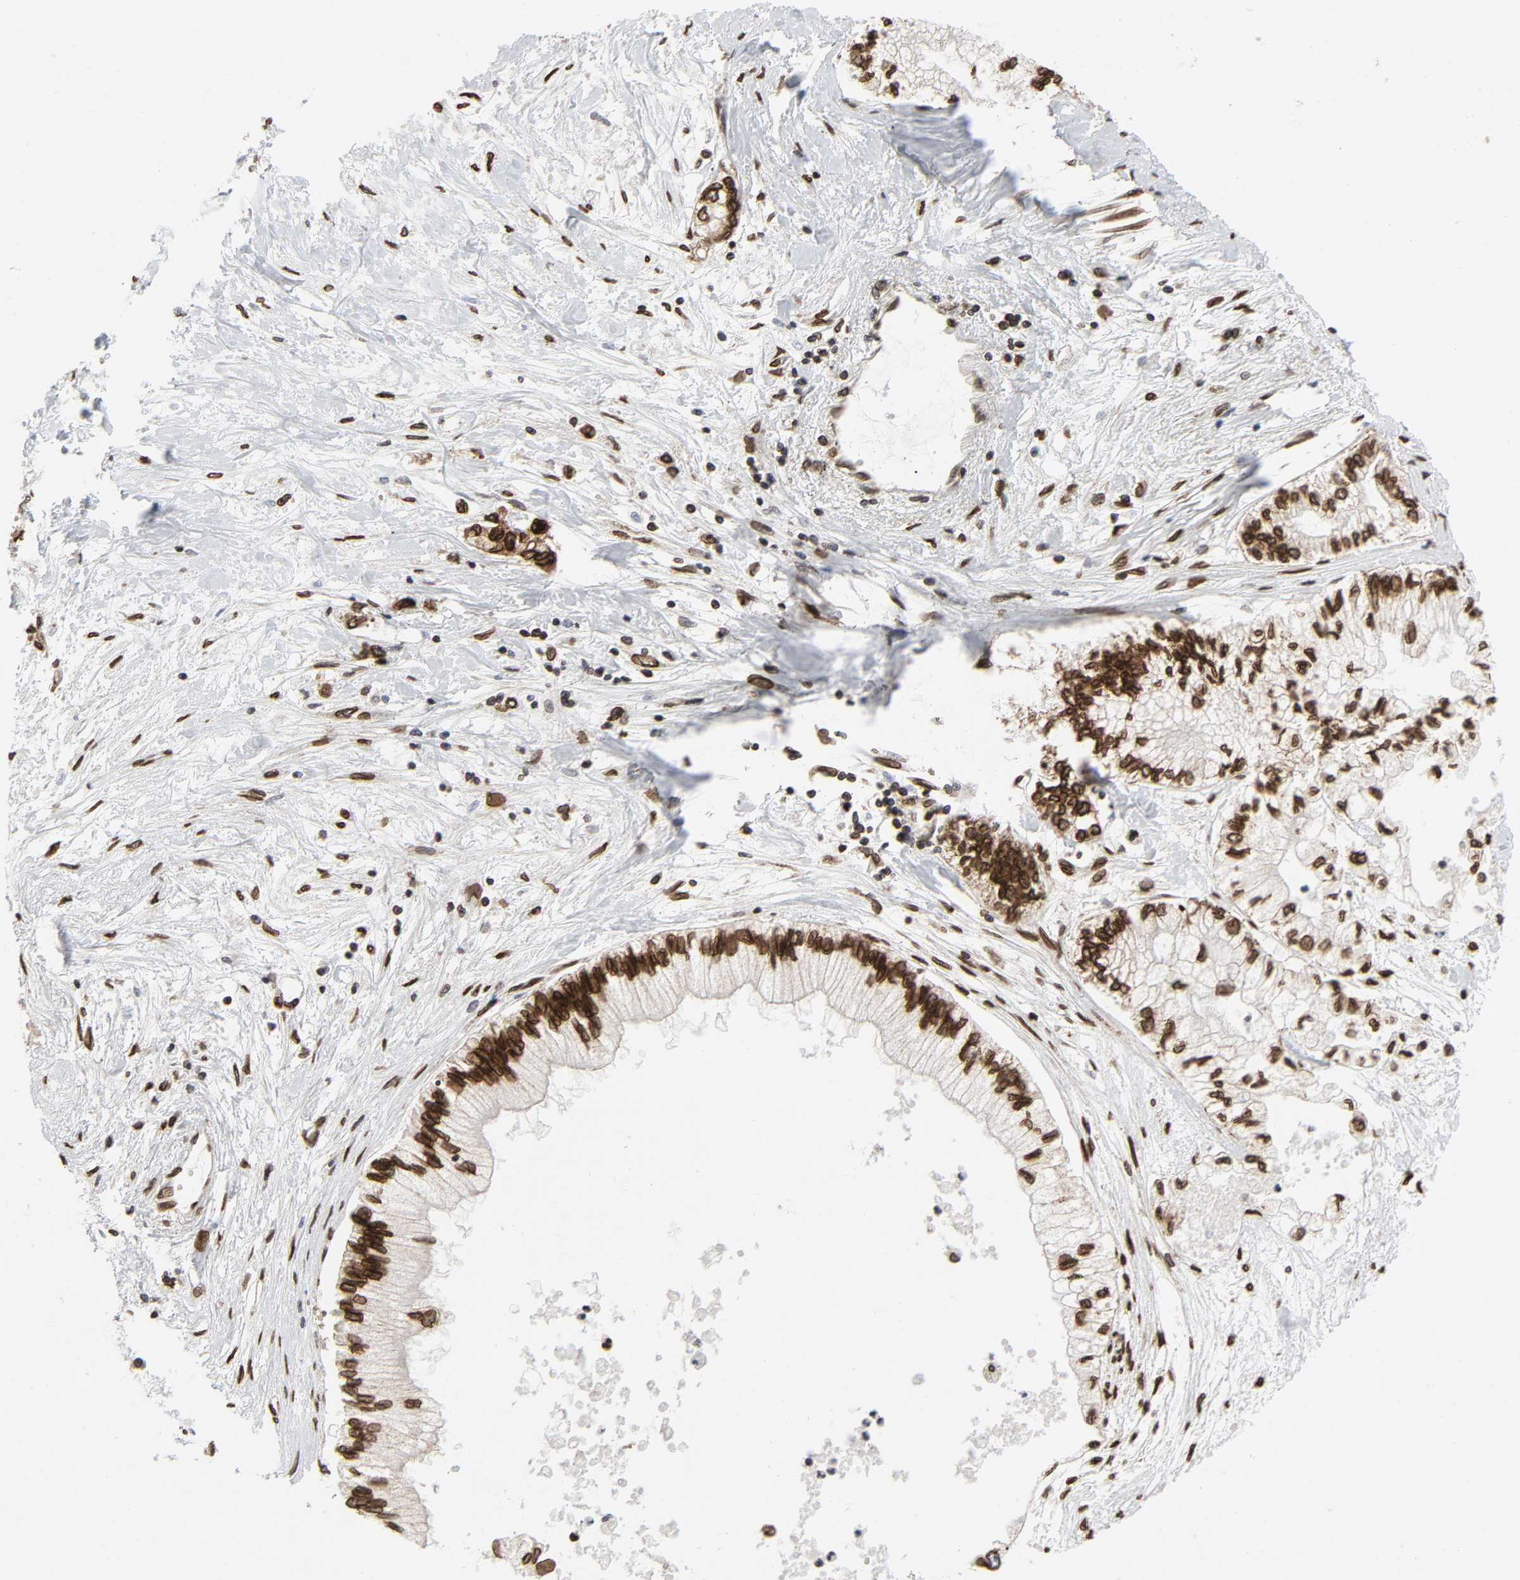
{"staining": {"intensity": "strong", "quantity": ">75%", "location": "cytoplasmic/membranous,nuclear"}, "tissue": "pancreatic cancer", "cell_type": "Tumor cells", "image_type": "cancer", "snomed": [{"axis": "morphology", "description": "Adenocarcinoma, NOS"}, {"axis": "topography", "description": "Pancreas"}], "caption": "Human adenocarcinoma (pancreatic) stained with a protein marker exhibits strong staining in tumor cells.", "gene": "RANGAP1", "patient": {"sex": "male", "age": 79}}